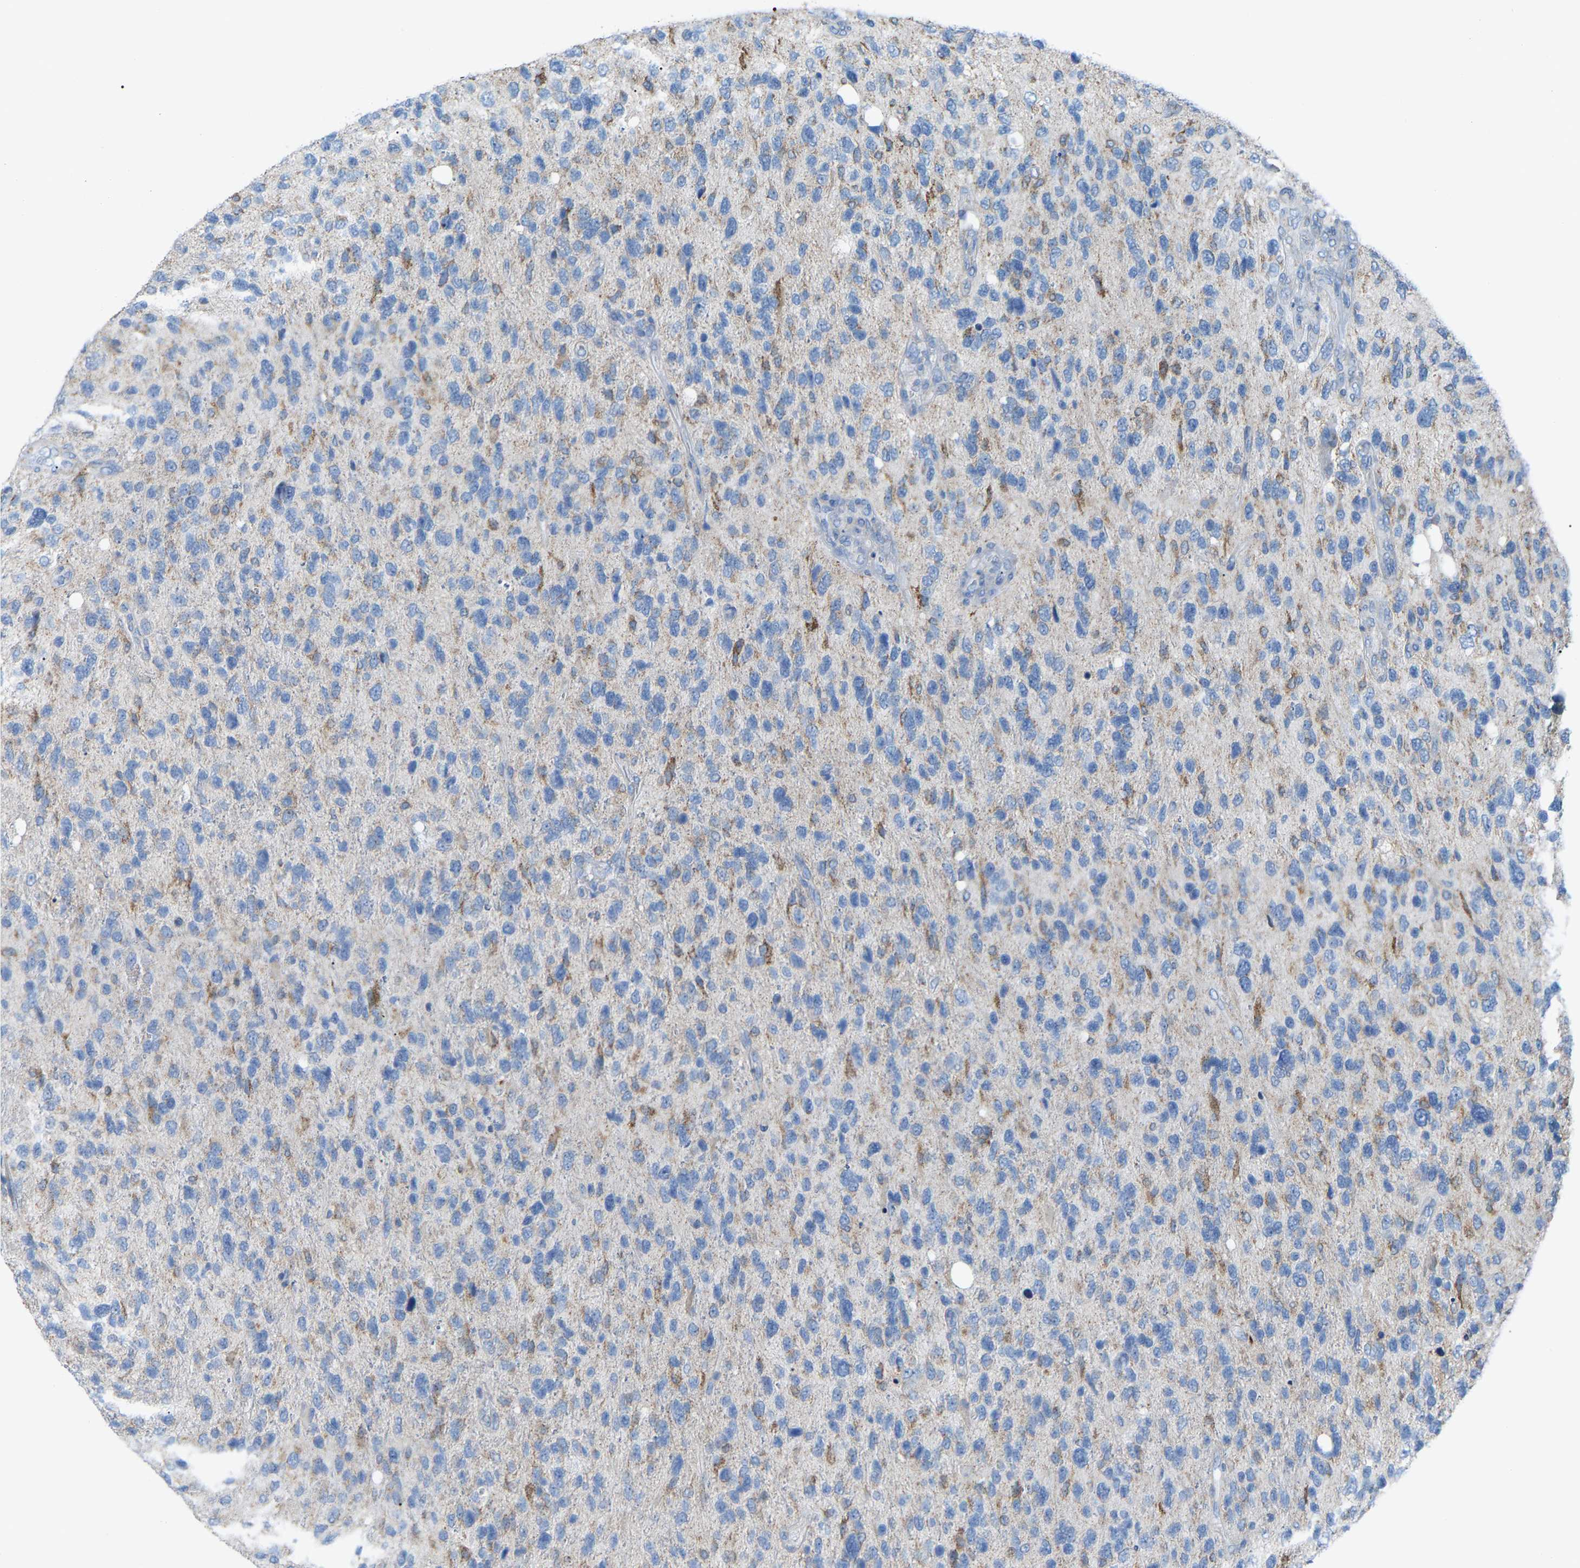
{"staining": {"intensity": "negative", "quantity": "none", "location": "none"}, "tissue": "glioma", "cell_type": "Tumor cells", "image_type": "cancer", "snomed": [{"axis": "morphology", "description": "Glioma, malignant, High grade"}, {"axis": "topography", "description": "Brain"}], "caption": "Tumor cells are negative for protein expression in human malignant glioma (high-grade). The staining was performed using DAB to visualize the protein expression in brown, while the nuclei were stained in blue with hematoxylin (Magnification: 20x).", "gene": "CROT", "patient": {"sex": "female", "age": 58}}